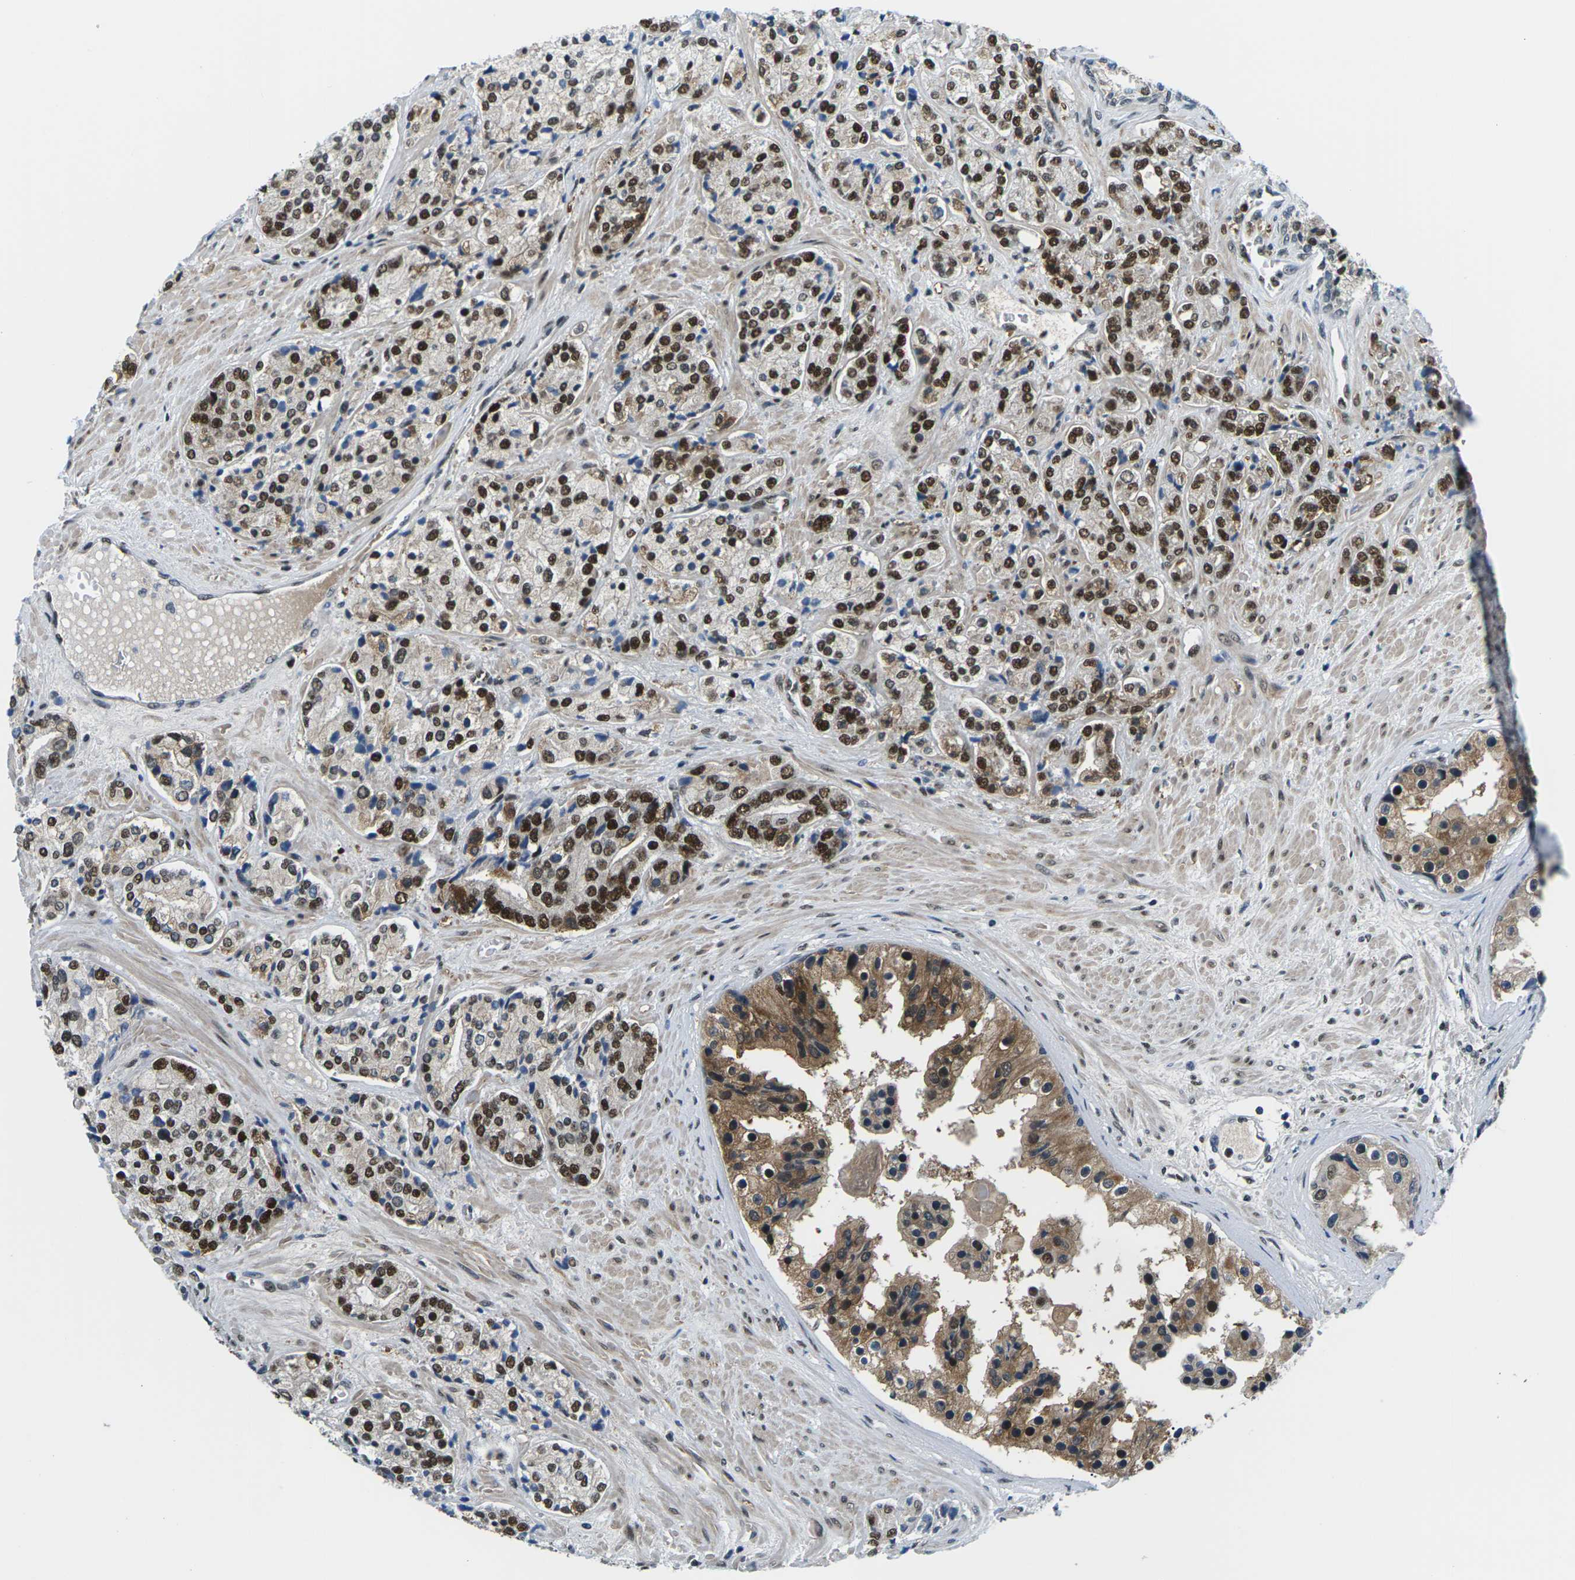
{"staining": {"intensity": "strong", "quantity": ">75%", "location": "nuclear"}, "tissue": "prostate cancer", "cell_type": "Tumor cells", "image_type": "cancer", "snomed": [{"axis": "morphology", "description": "Adenocarcinoma, High grade"}, {"axis": "topography", "description": "Prostate"}], "caption": "Prostate cancer stained with a brown dye reveals strong nuclear positive expression in about >75% of tumor cells.", "gene": "PSME3", "patient": {"sex": "male", "age": 71}}